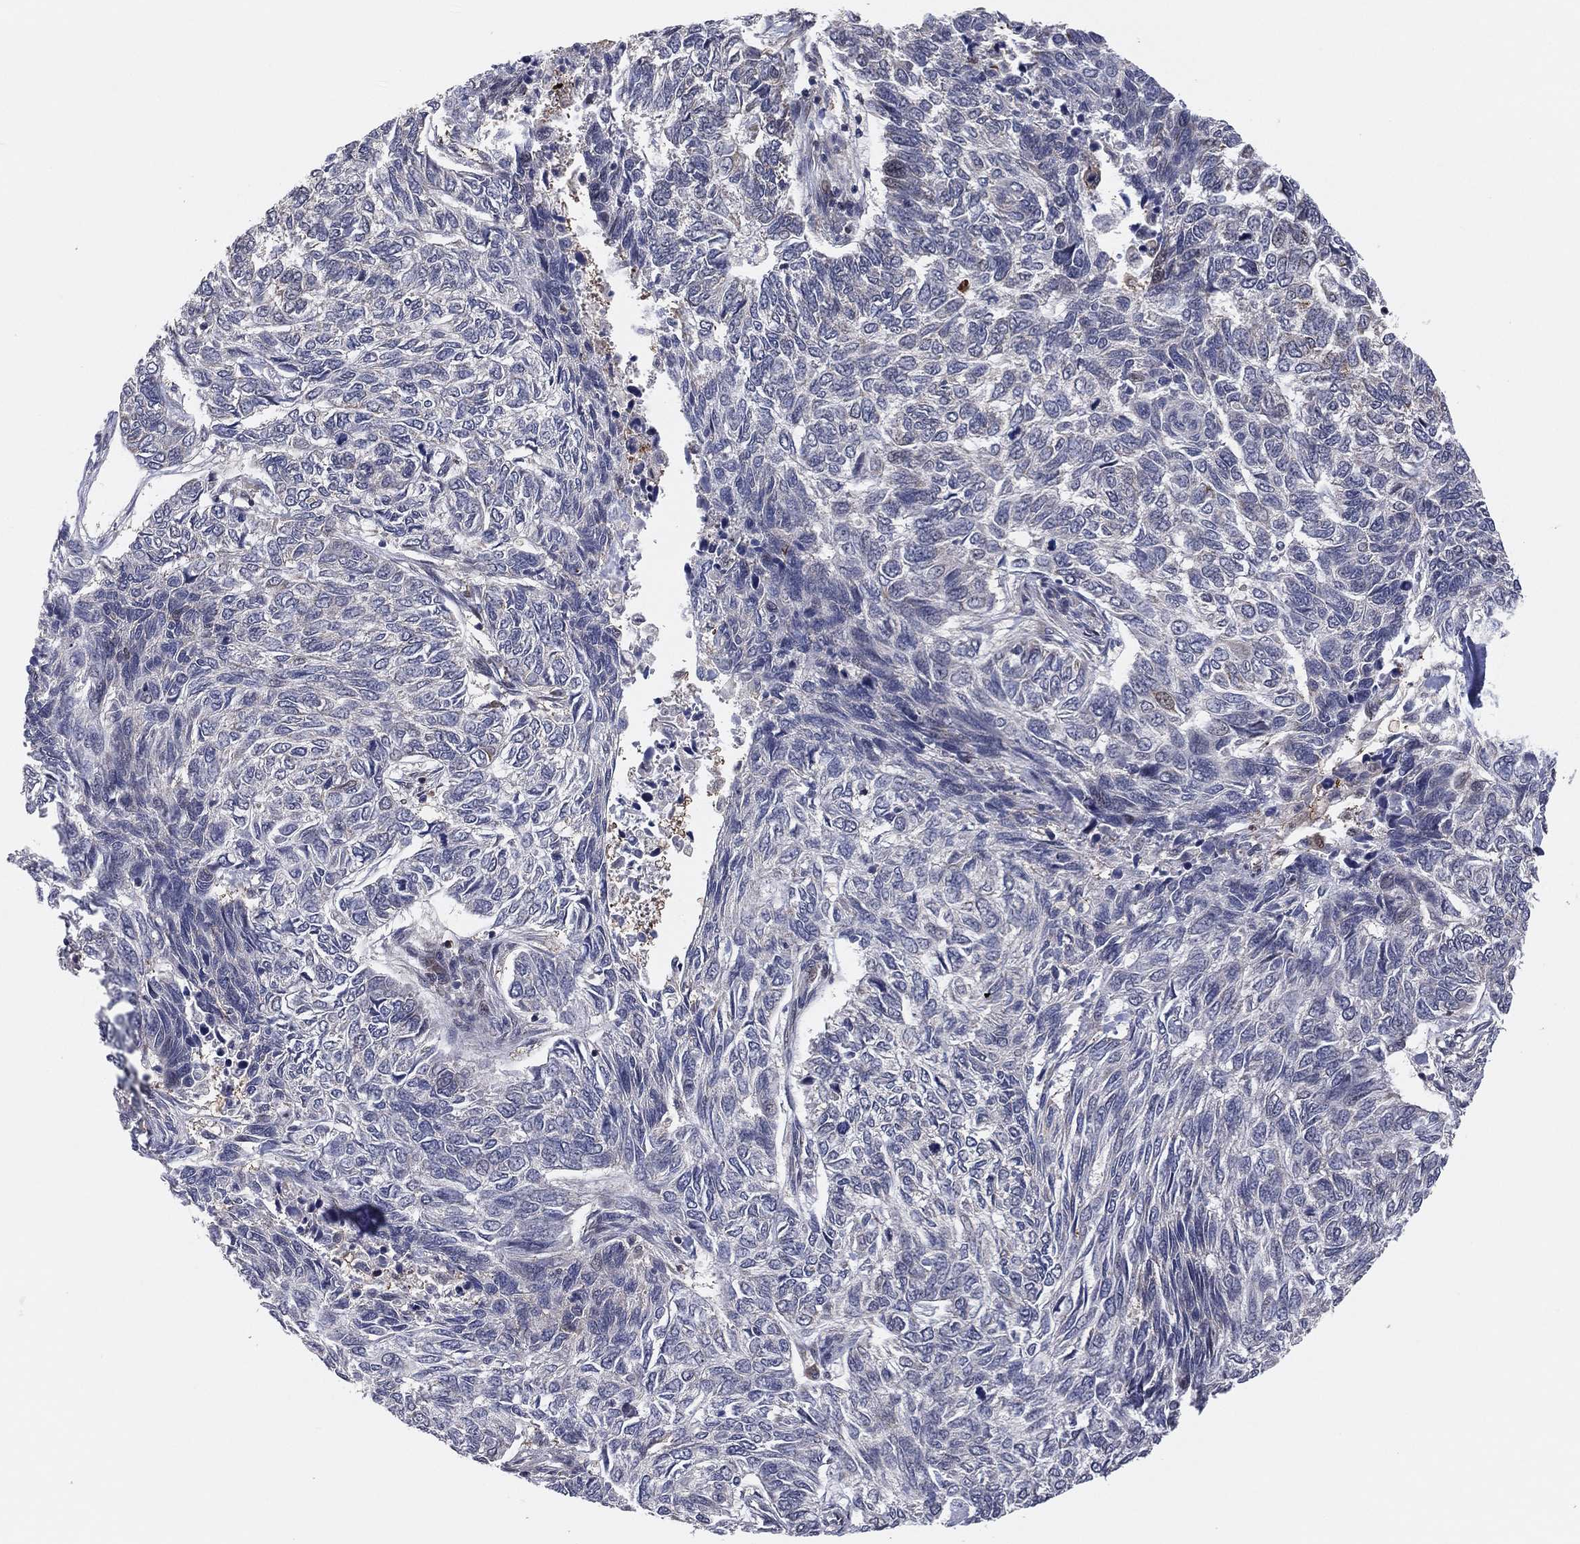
{"staining": {"intensity": "negative", "quantity": "none", "location": "none"}, "tissue": "skin cancer", "cell_type": "Tumor cells", "image_type": "cancer", "snomed": [{"axis": "morphology", "description": "Basal cell carcinoma"}, {"axis": "topography", "description": "Skin"}], "caption": "An IHC image of skin cancer is shown. There is no staining in tumor cells of skin cancer.", "gene": "SNCG", "patient": {"sex": "female", "age": 65}}